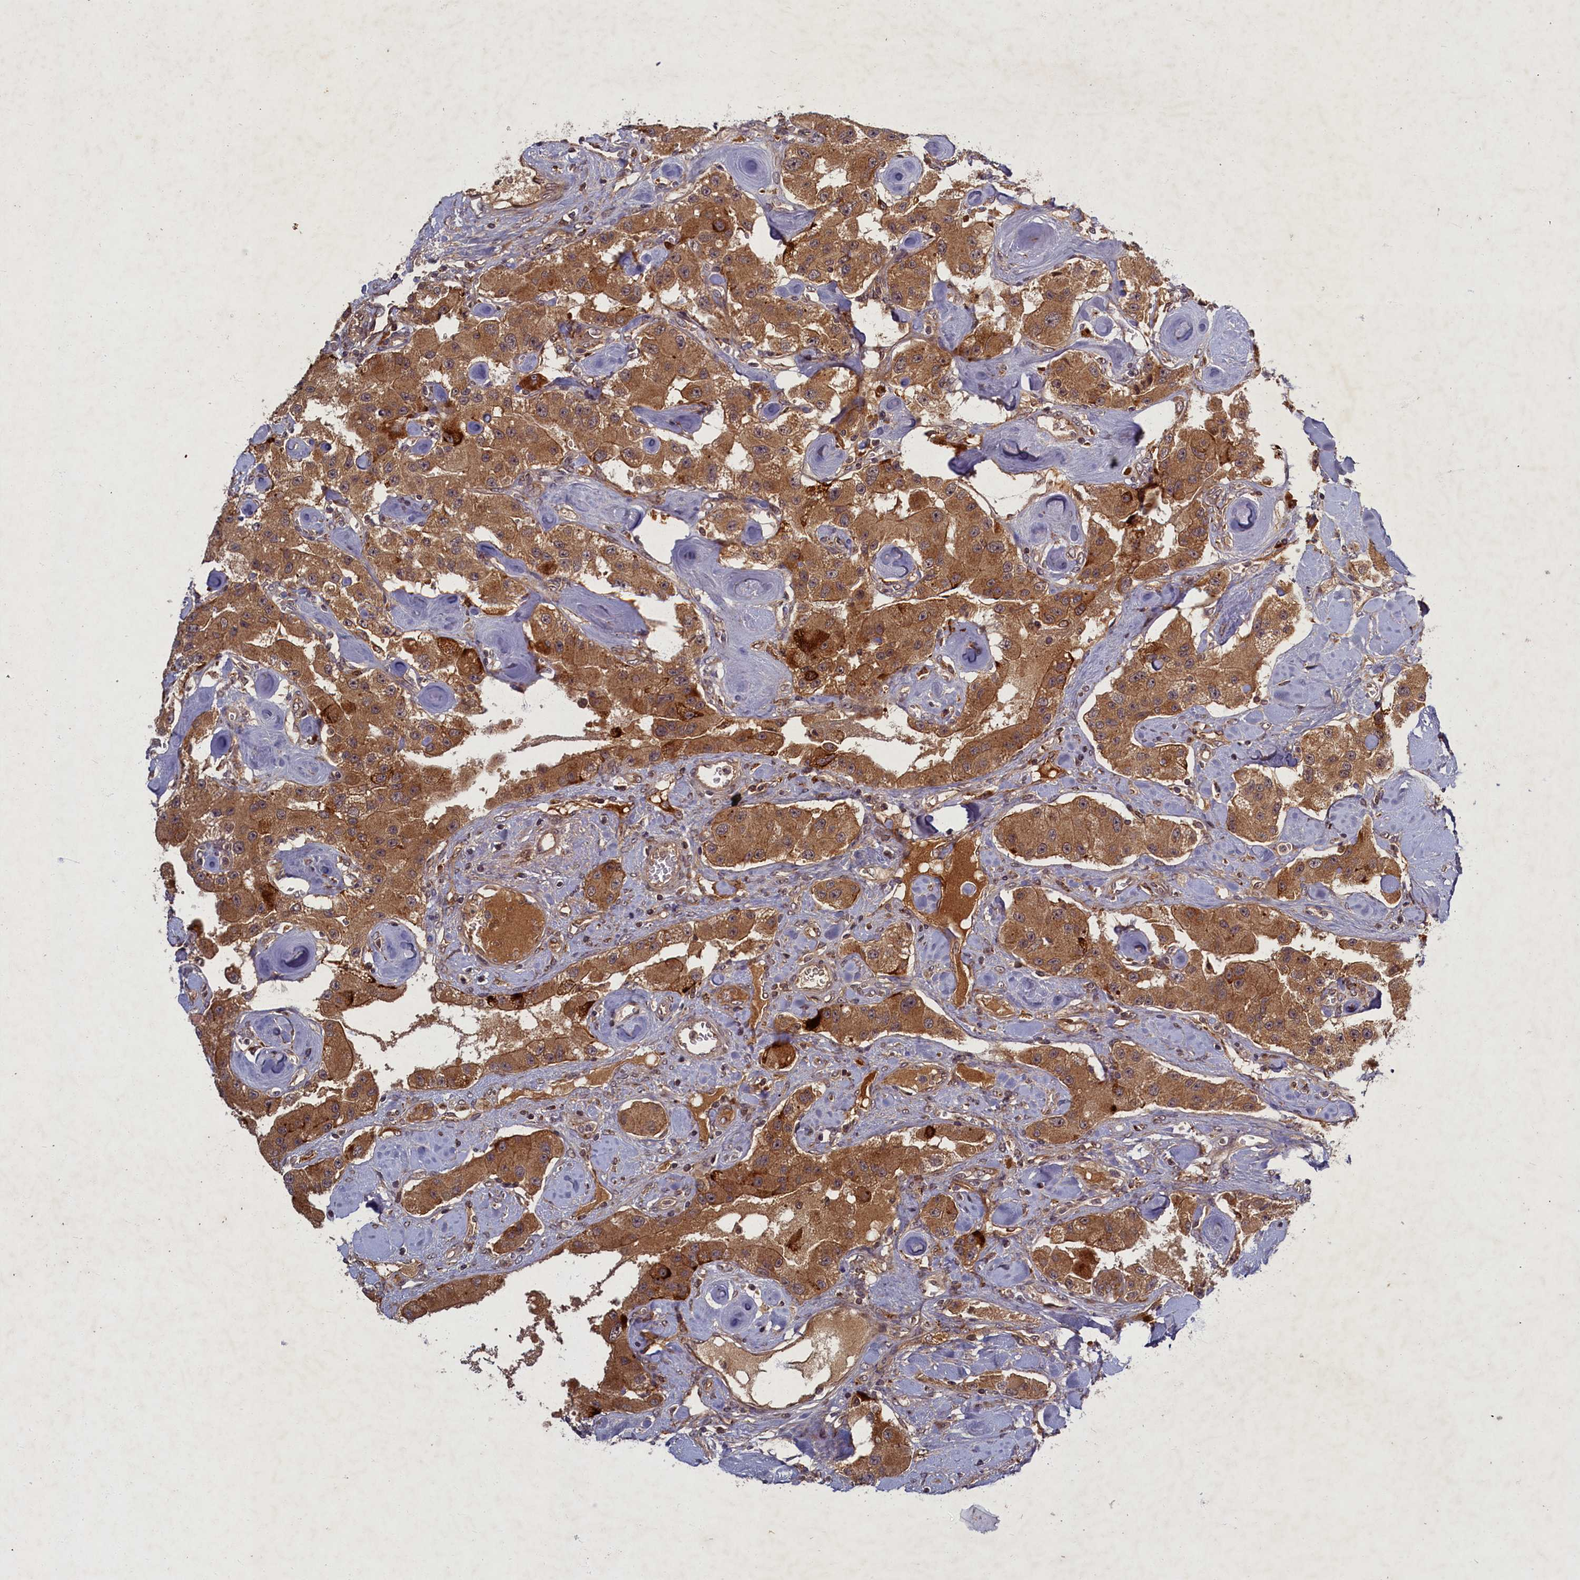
{"staining": {"intensity": "moderate", "quantity": ">75%", "location": "cytoplasmic/membranous"}, "tissue": "carcinoid", "cell_type": "Tumor cells", "image_type": "cancer", "snomed": [{"axis": "morphology", "description": "Carcinoid, malignant, NOS"}, {"axis": "topography", "description": "Pancreas"}], "caption": "Carcinoid (malignant) stained with immunohistochemistry shows moderate cytoplasmic/membranous staining in approximately >75% of tumor cells. The protein is shown in brown color, while the nuclei are stained blue.", "gene": "BICD1", "patient": {"sex": "male", "age": 41}}